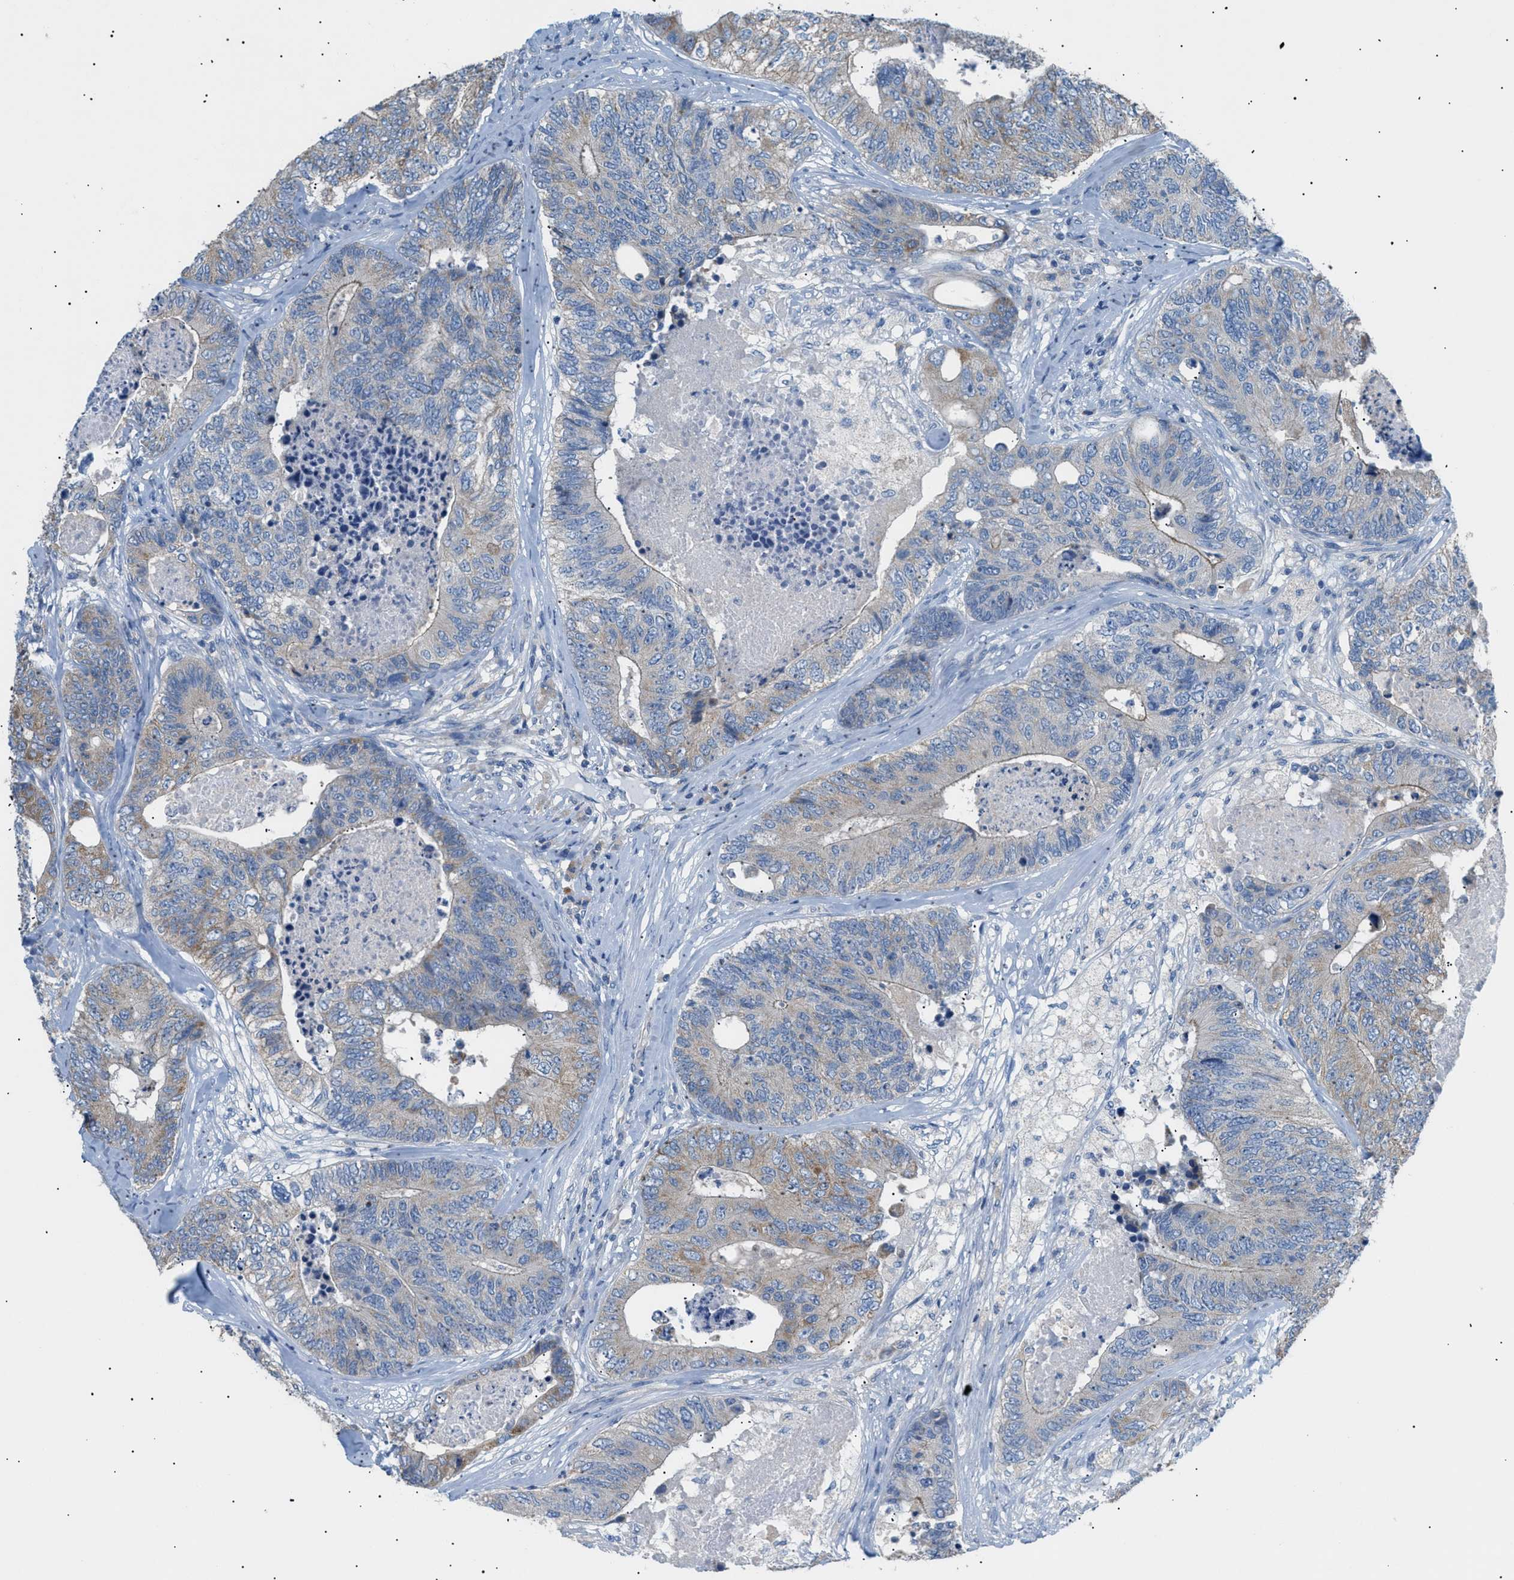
{"staining": {"intensity": "weak", "quantity": "25%-75%", "location": "cytoplasmic/membranous"}, "tissue": "colorectal cancer", "cell_type": "Tumor cells", "image_type": "cancer", "snomed": [{"axis": "morphology", "description": "Adenocarcinoma, NOS"}, {"axis": "topography", "description": "Colon"}], "caption": "IHC histopathology image of neoplastic tissue: human colorectal adenocarcinoma stained using IHC shows low levels of weak protein expression localized specifically in the cytoplasmic/membranous of tumor cells, appearing as a cytoplasmic/membranous brown color.", "gene": "ILDR1", "patient": {"sex": "female", "age": 67}}